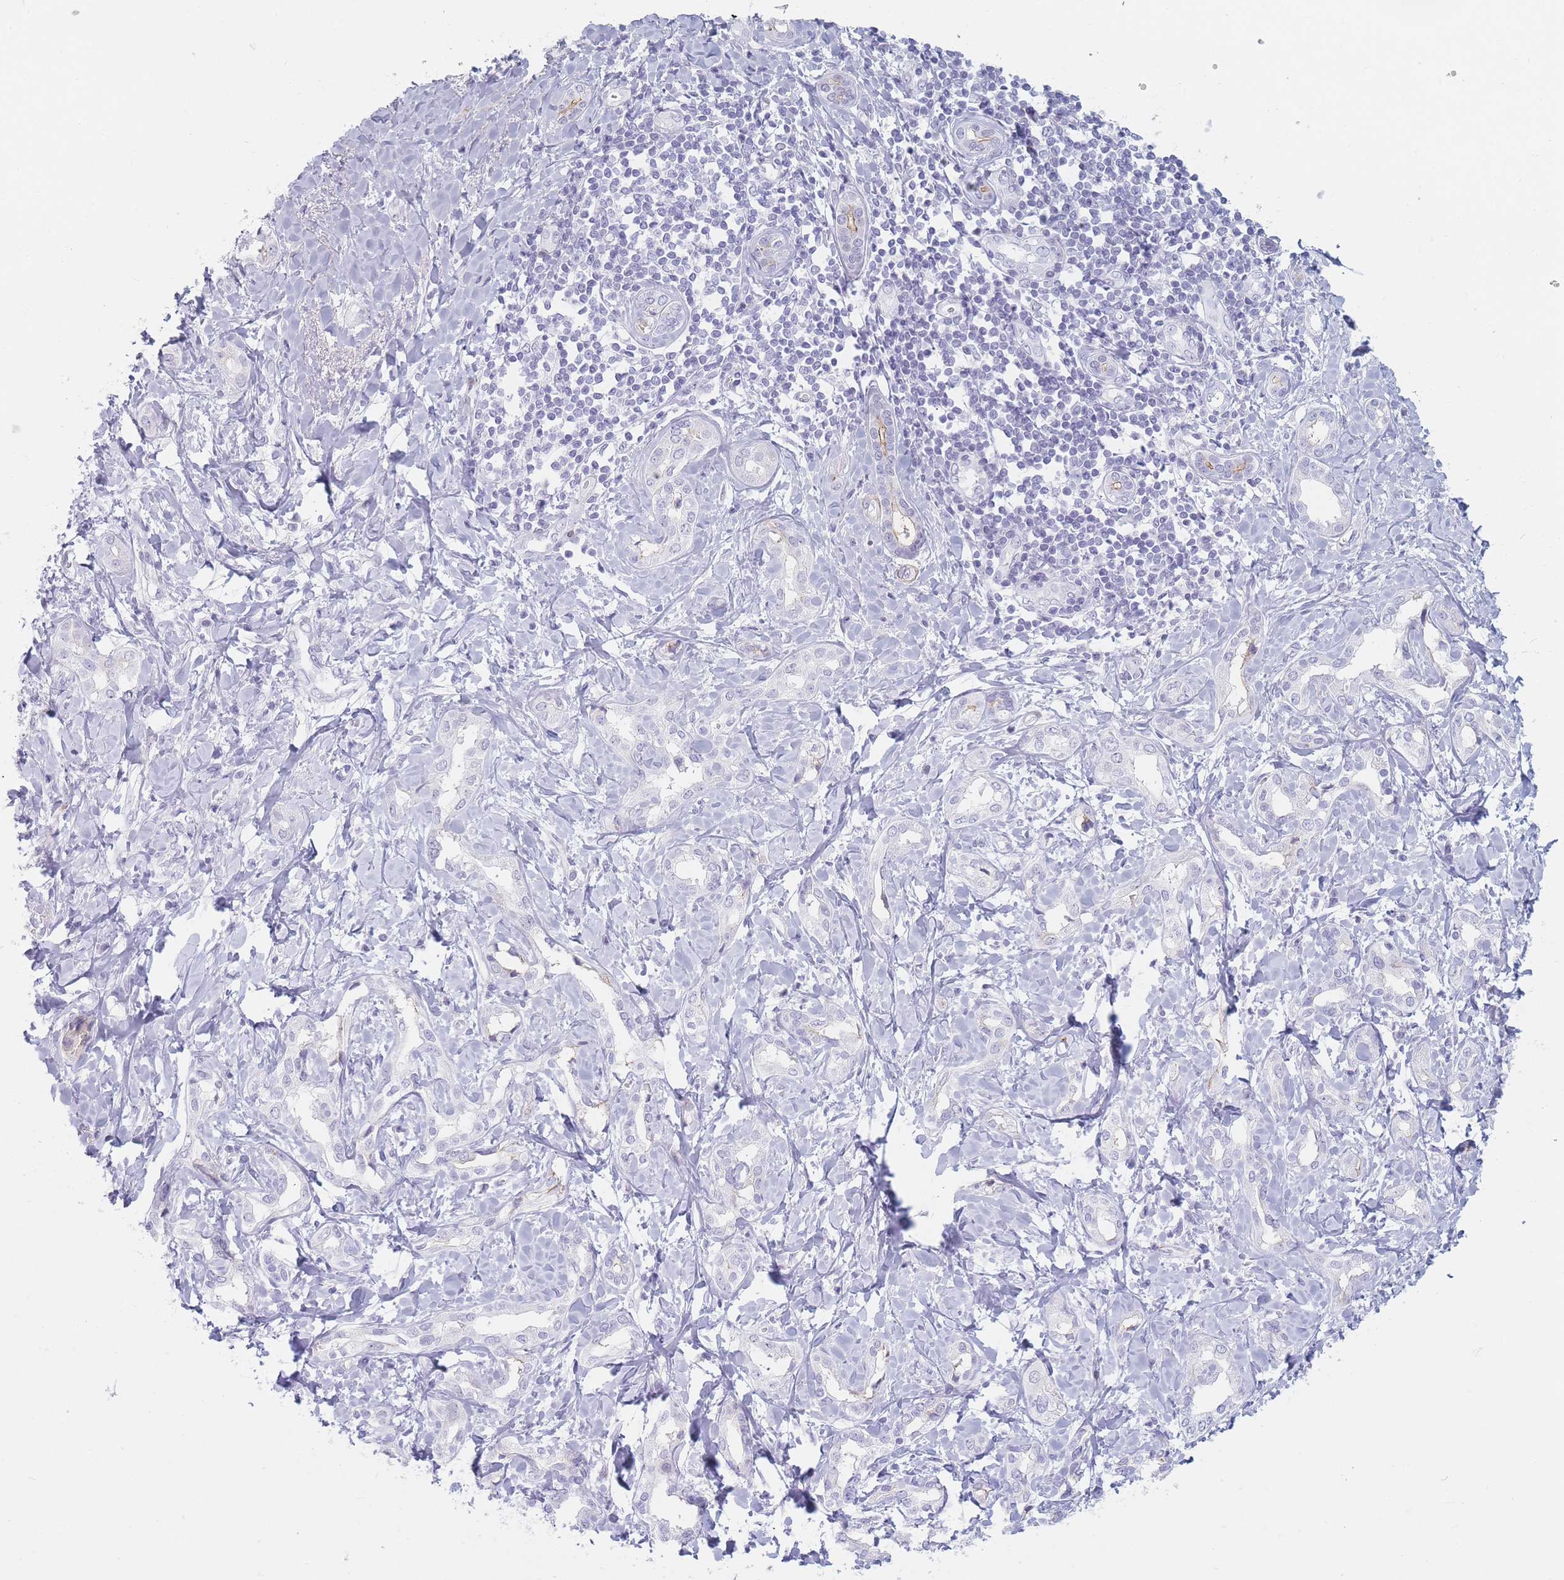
{"staining": {"intensity": "negative", "quantity": "none", "location": "none"}, "tissue": "liver cancer", "cell_type": "Tumor cells", "image_type": "cancer", "snomed": [{"axis": "morphology", "description": "Cholangiocarcinoma"}, {"axis": "topography", "description": "Liver"}], "caption": "Immunohistochemistry photomicrograph of neoplastic tissue: human liver cancer stained with DAB reveals no significant protein expression in tumor cells.", "gene": "IFNA6", "patient": {"sex": "female", "age": 77}}